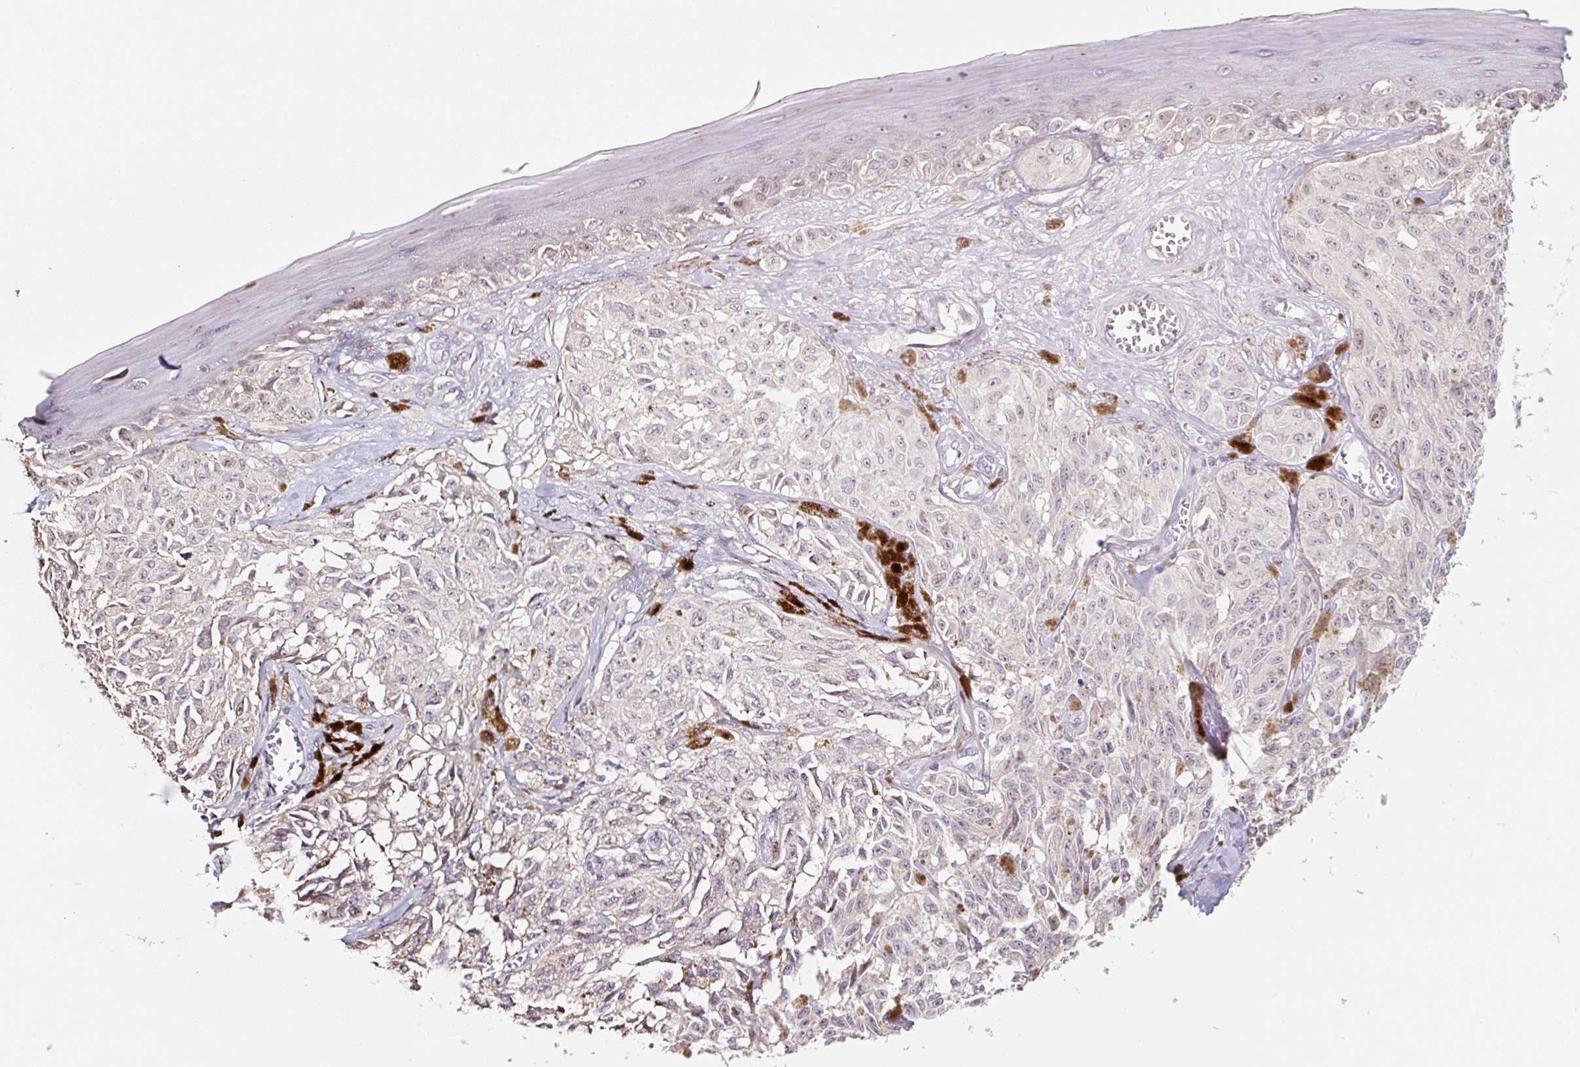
{"staining": {"intensity": "negative", "quantity": "none", "location": "none"}, "tissue": "melanoma", "cell_type": "Tumor cells", "image_type": "cancer", "snomed": [{"axis": "morphology", "description": "Malignant melanoma, NOS"}, {"axis": "topography", "description": "Skin"}], "caption": "Tumor cells show no significant protein positivity in malignant melanoma.", "gene": "MIA2", "patient": {"sex": "male", "age": 68}}